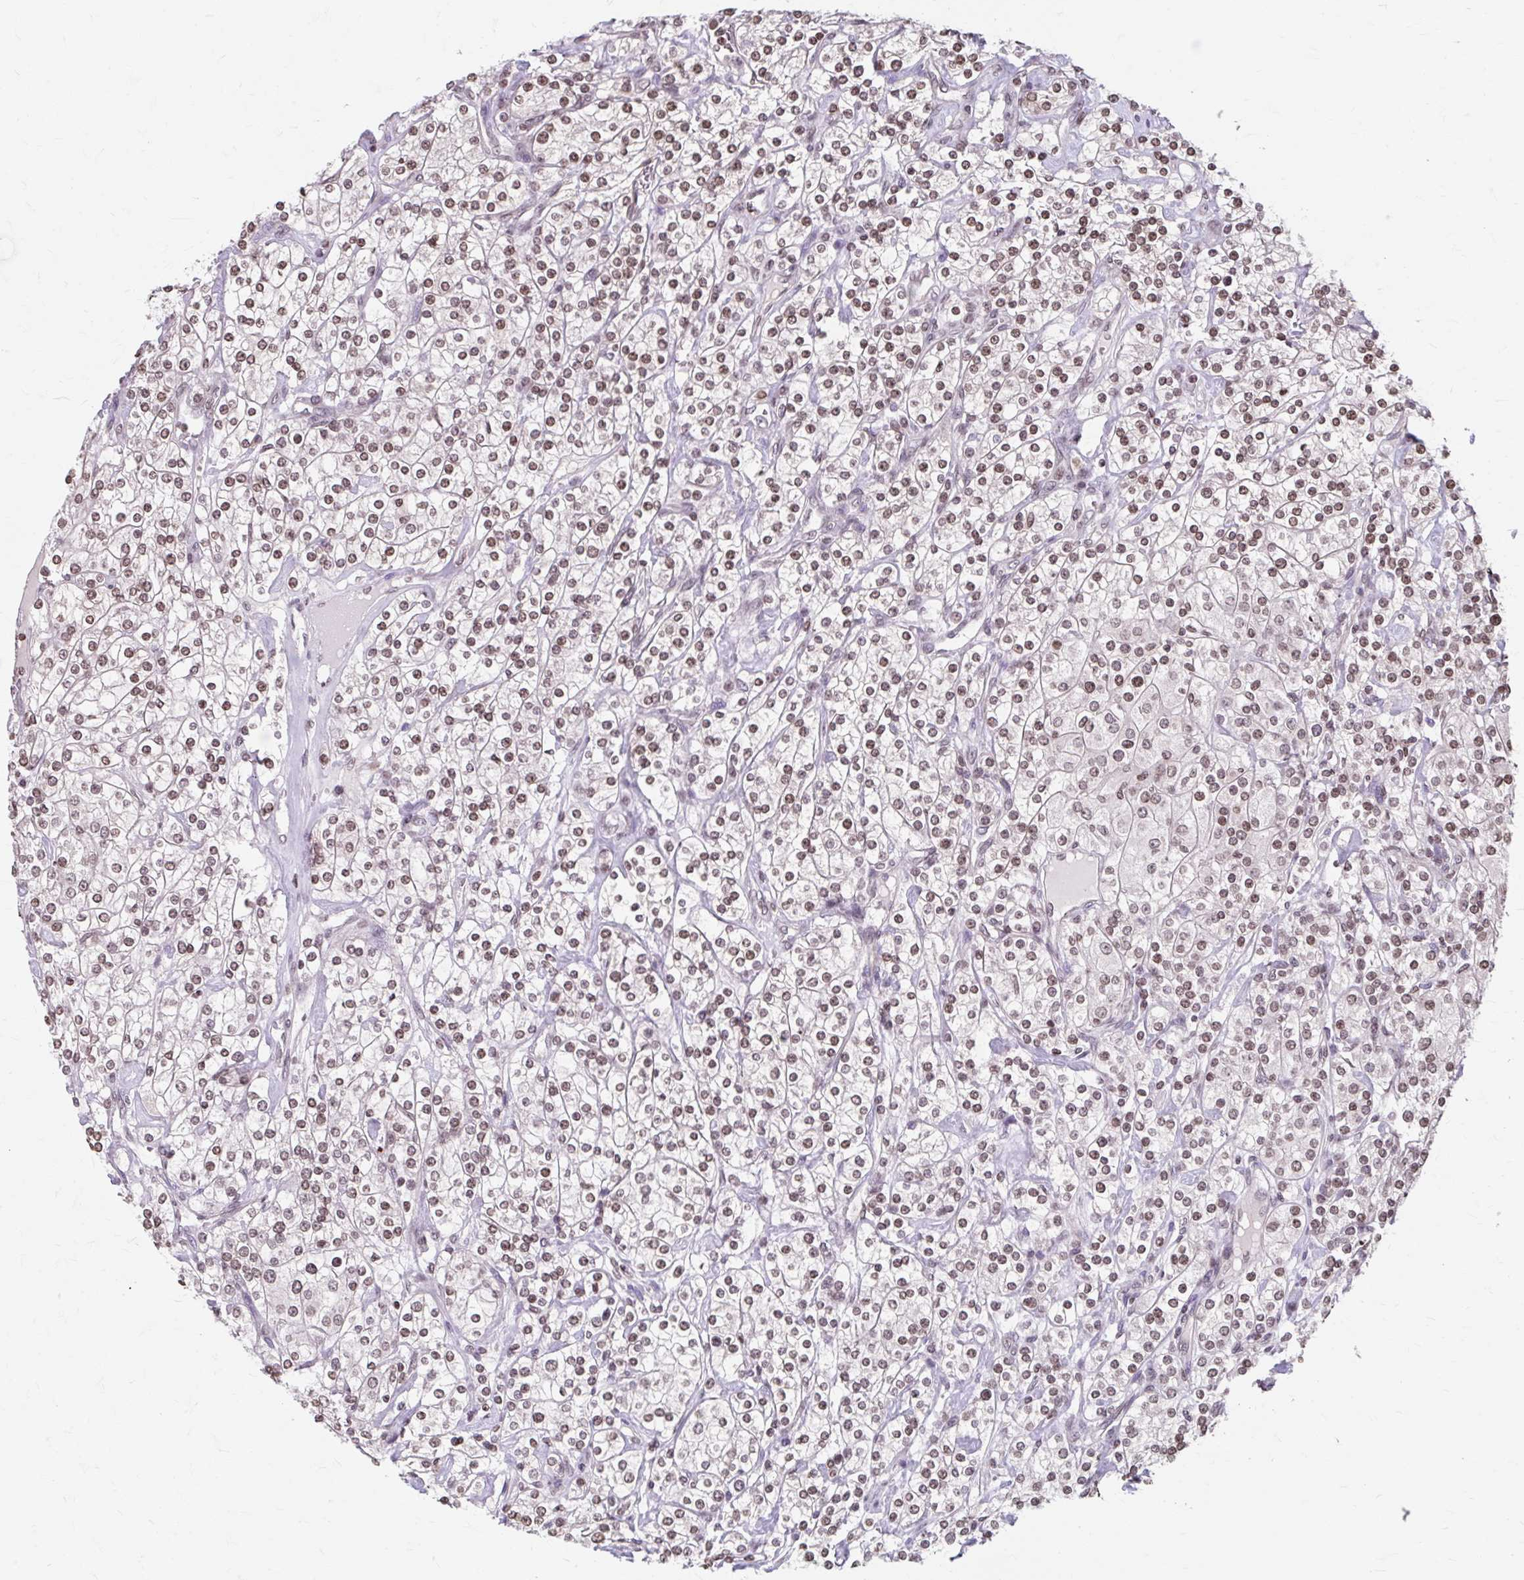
{"staining": {"intensity": "moderate", "quantity": ">75%", "location": "nuclear"}, "tissue": "renal cancer", "cell_type": "Tumor cells", "image_type": "cancer", "snomed": [{"axis": "morphology", "description": "Adenocarcinoma, NOS"}, {"axis": "topography", "description": "Kidney"}], "caption": "Immunohistochemical staining of human renal cancer demonstrates medium levels of moderate nuclear protein positivity in approximately >75% of tumor cells.", "gene": "ORC3", "patient": {"sex": "male", "age": 77}}